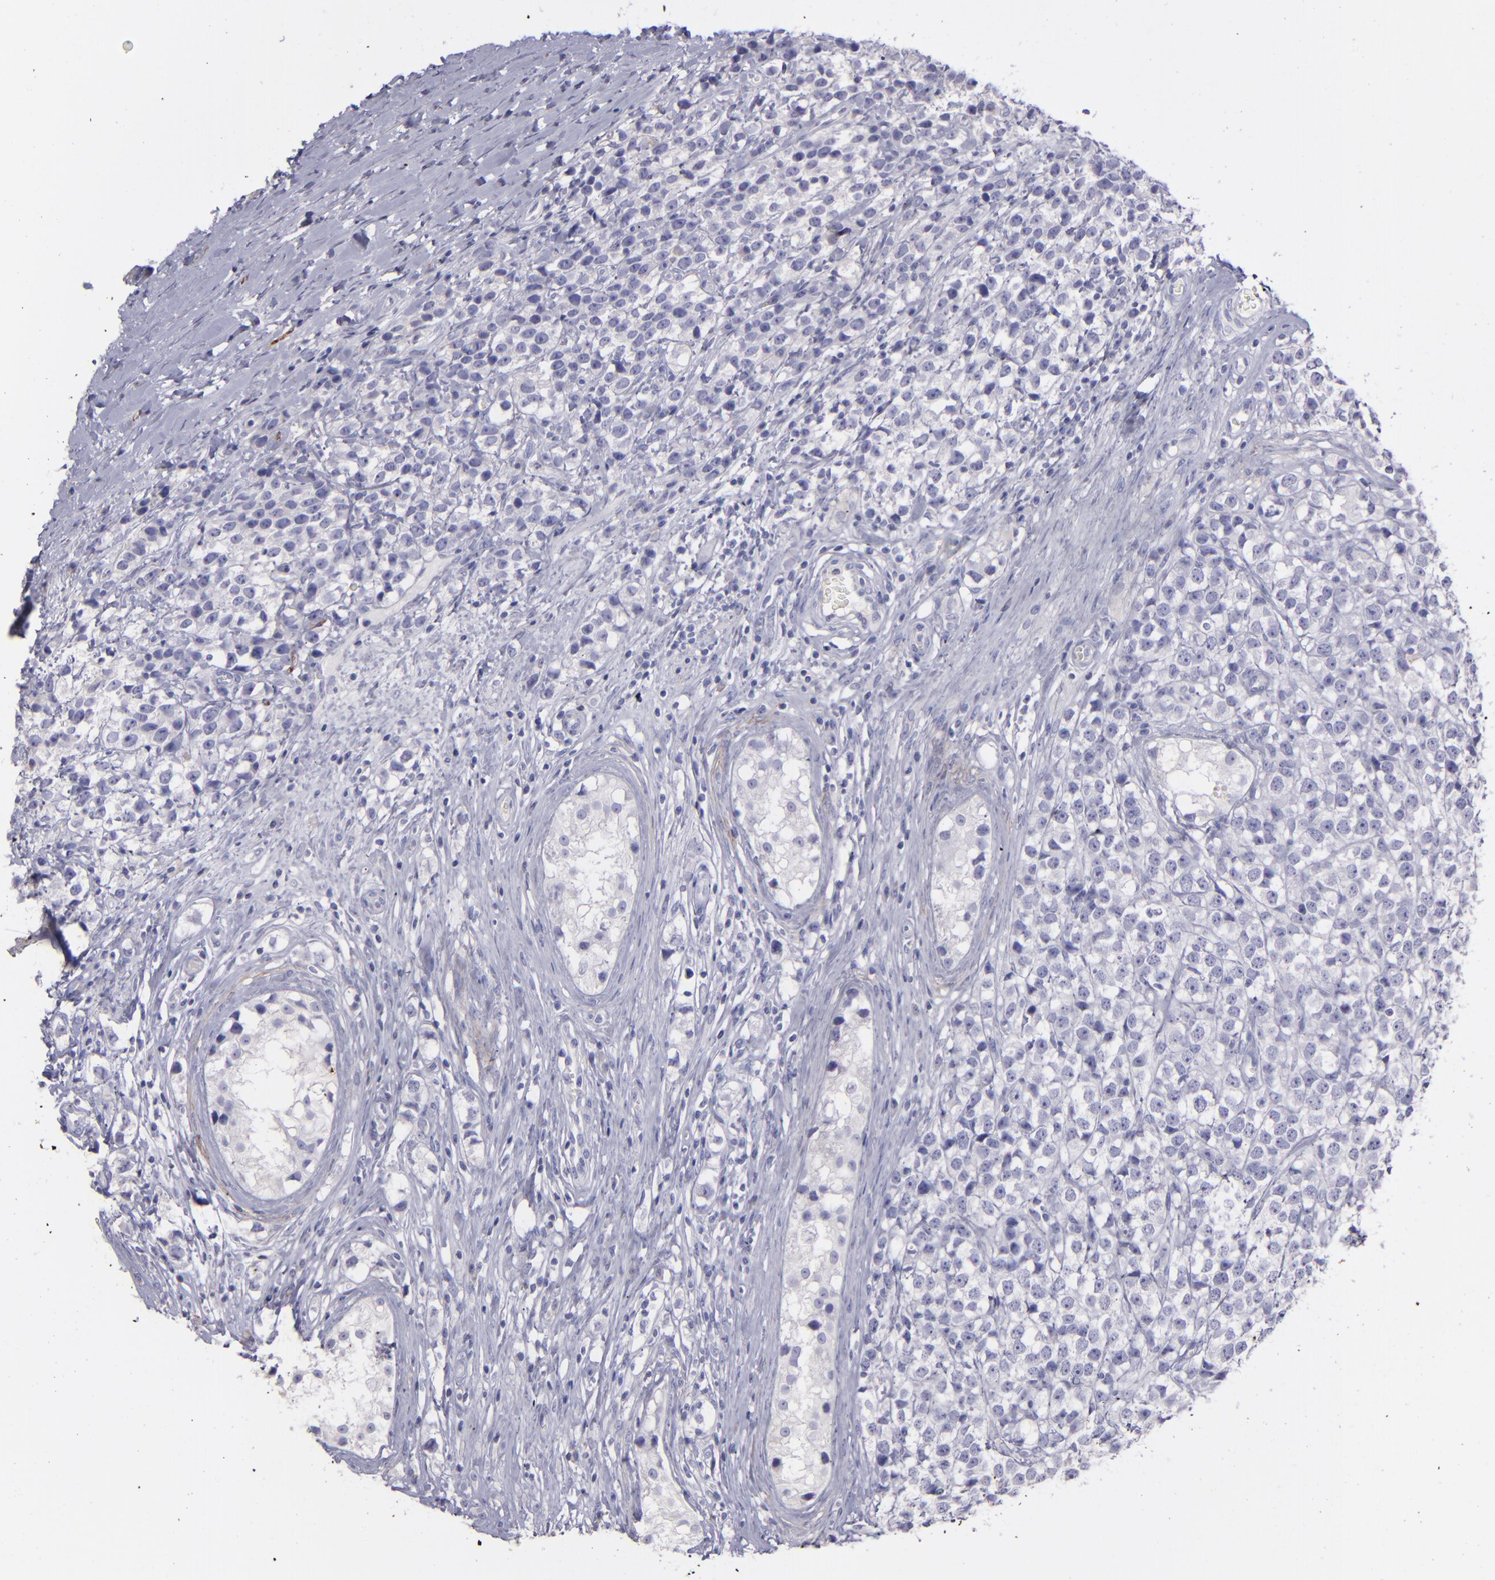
{"staining": {"intensity": "negative", "quantity": "none", "location": "none"}, "tissue": "testis cancer", "cell_type": "Tumor cells", "image_type": "cancer", "snomed": [{"axis": "morphology", "description": "Seminoma, NOS"}, {"axis": "topography", "description": "Testis"}], "caption": "IHC of human testis cancer reveals no expression in tumor cells.", "gene": "SNAP25", "patient": {"sex": "male", "age": 25}}